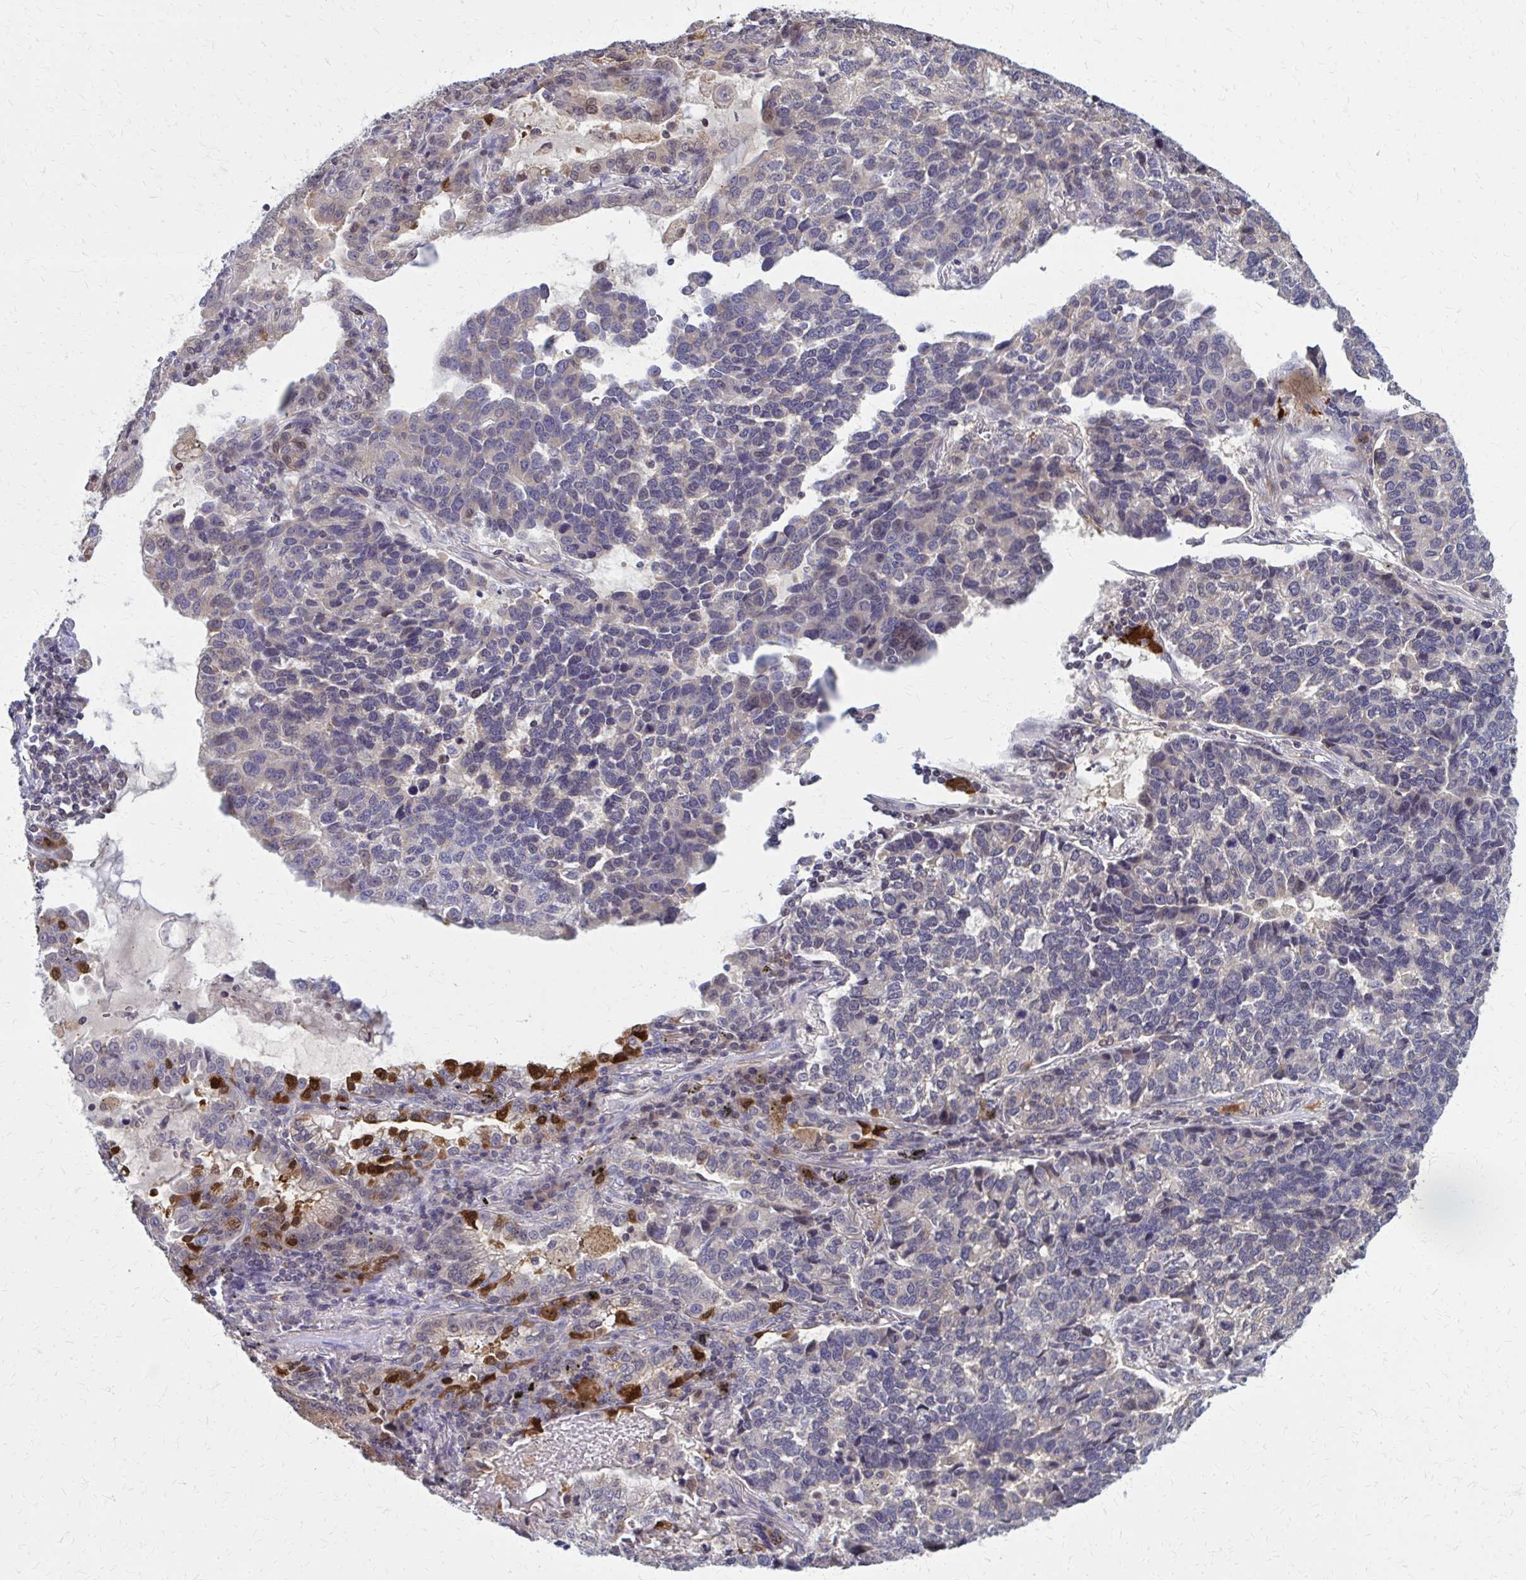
{"staining": {"intensity": "negative", "quantity": "none", "location": "none"}, "tissue": "lung cancer", "cell_type": "Tumor cells", "image_type": "cancer", "snomed": [{"axis": "morphology", "description": "Adenocarcinoma, NOS"}, {"axis": "topography", "description": "Lymph node"}, {"axis": "topography", "description": "Lung"}], "caption": "Immunohistochemical staining of lung cancer displays no significant staining in tumor cells.", "gene": "DBI", "patient": {"sex": "male", "age": 66}}